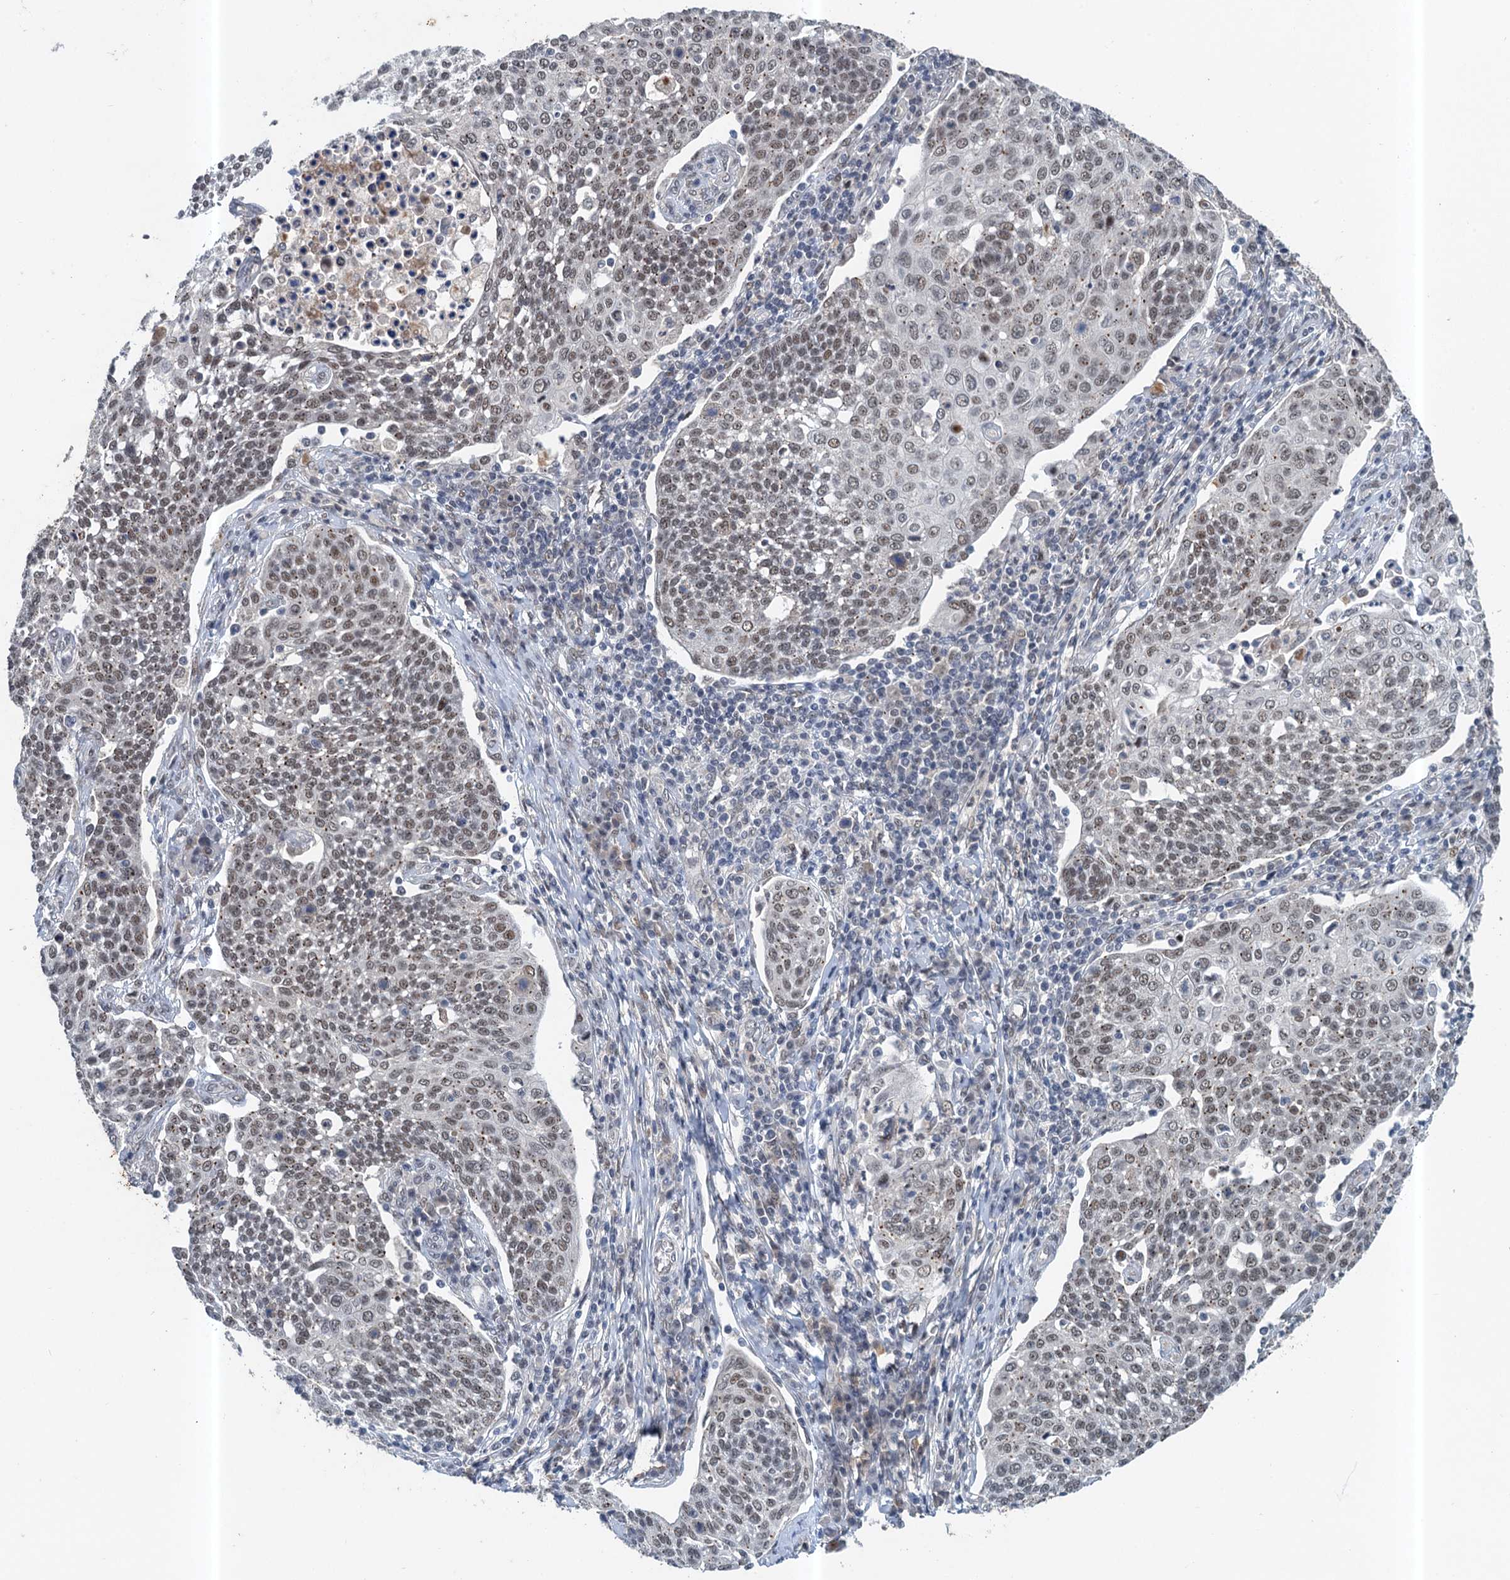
{"staining": {"intensity": "weak", "quantity": ">75%", "location": "nuclear"}, "tissue": "cervical cancer", "cell_type": "Tumor cells", "image_type": "cancer", "snomed": [{"axis": "morphology", "description": "Squamous cell carcinoma, NOS"}, {"axis": "topography", "description": "Cervix"}], "caption": "Human cervical squamous cell carcinoma stained for a protein (brown) demonstrates weak nuclear positive staining in approximately >75% of tumor cells.", "gene": "CSTF3", "patient": {"sex": "female", "age": 34}}